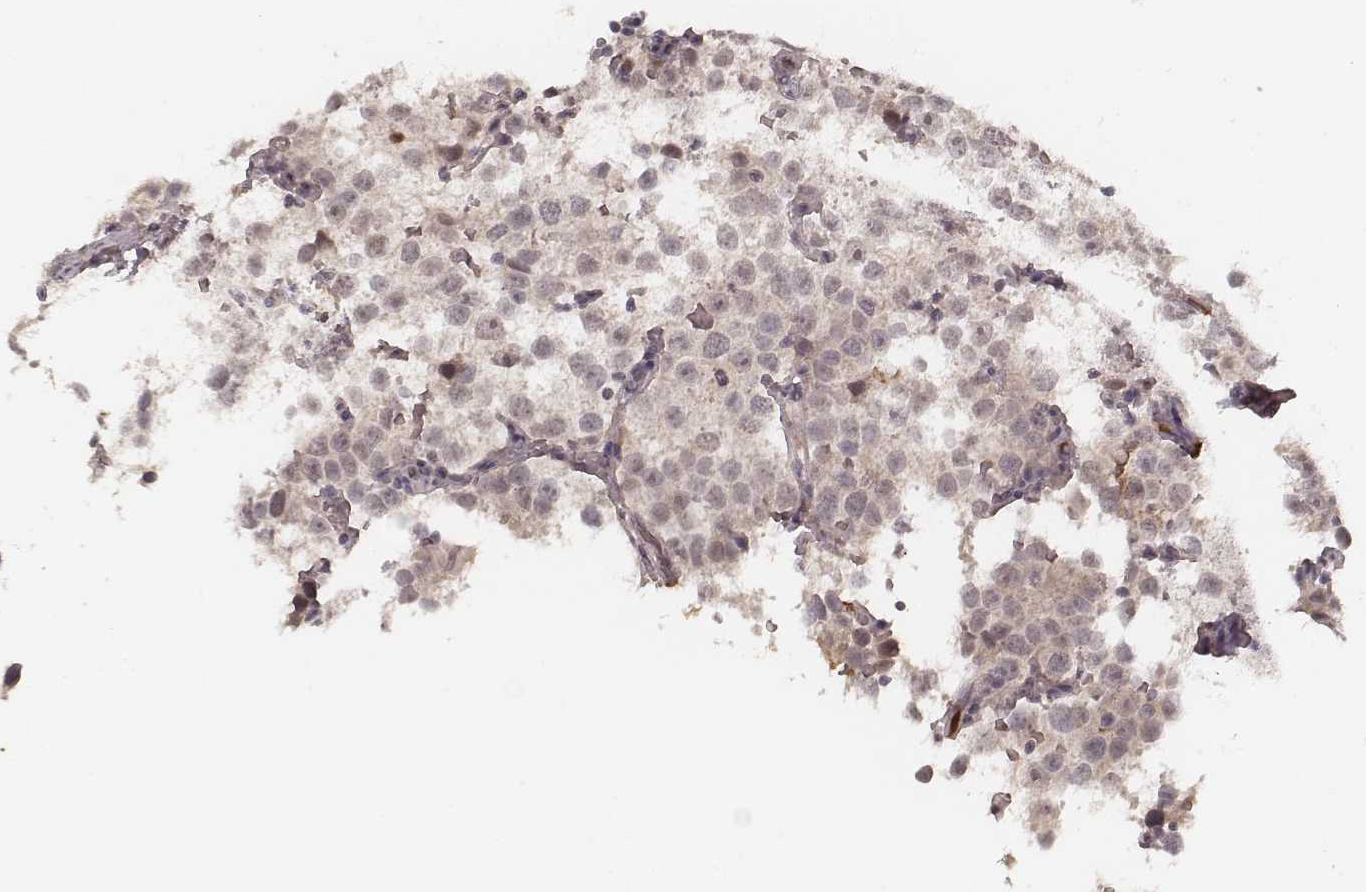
{"staining": {"intensity": "negative", "quantity": "none", "location": "none"}, "tissue": "testis cancer", "cell_type": "Tumor cells", "image_type": "cancer", "snomed": [{"axis": "morphology", "description": "Seminoma, NOS"}, {"axis": "topography", "description": "Testis"}], "caption": "Immunohistochemistry of testis seminoma displays no expression in tumor cells. Nuclei are stained in blue.", "gene": "IL5", "patient": {"sex": "male", "age": 37}}